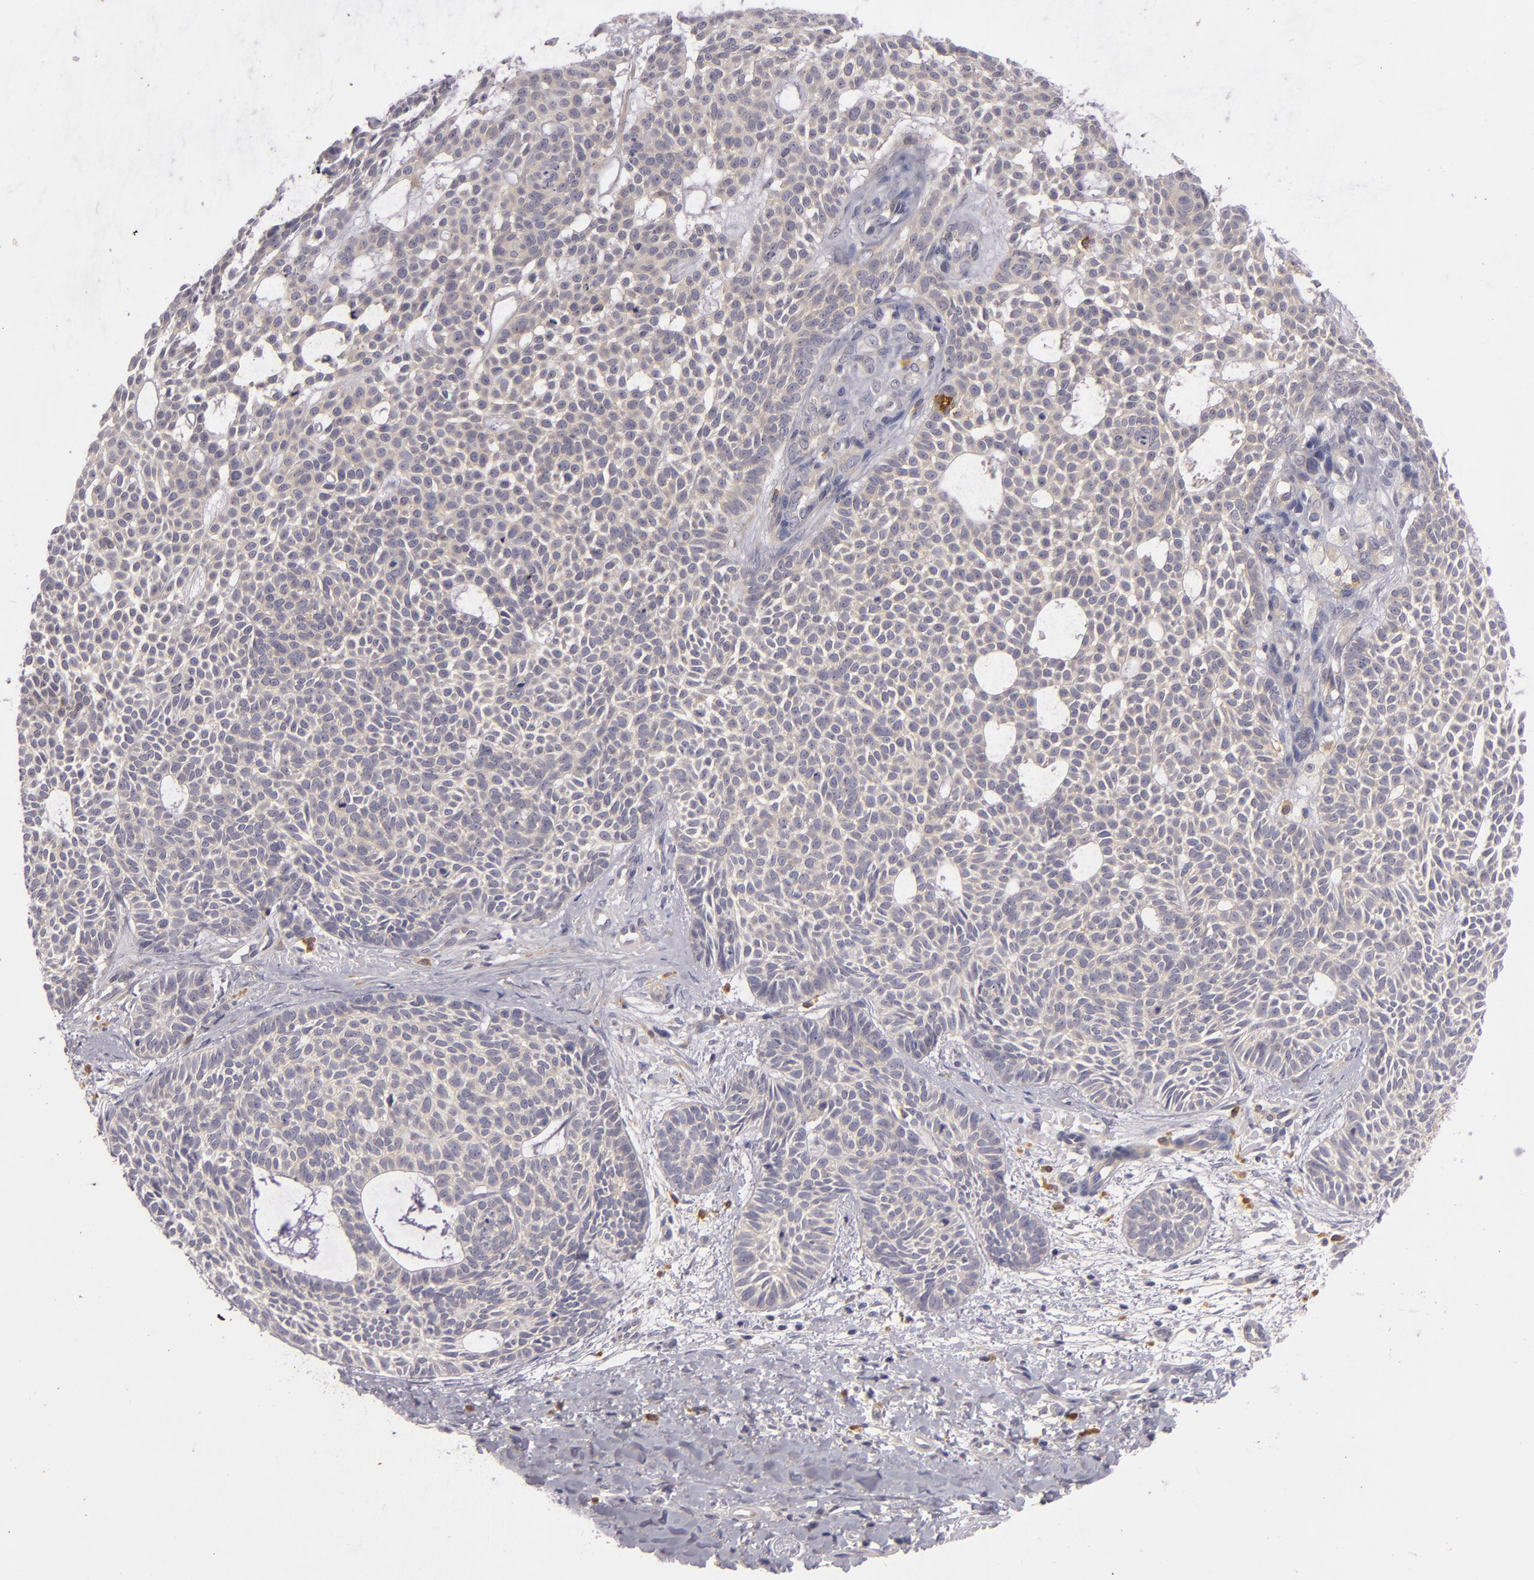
{"staining": {"intensity": "negative", "quantity": "none", "location": "none"}, "tissue": "skin cancer", "cell_type": "Tumor cells", "image_type": "cancer", "snomed": [{"axis": "morphology", "description": "Basal cell carcinoma"}, {"axis": "topography", "description": "Skin"}], "caption": "DAB immunohistochemical staining of skin cancer shows no significant staining in tumor cells.", "gene": "CD83", "patient": {"sex": "male", "age": 75}}